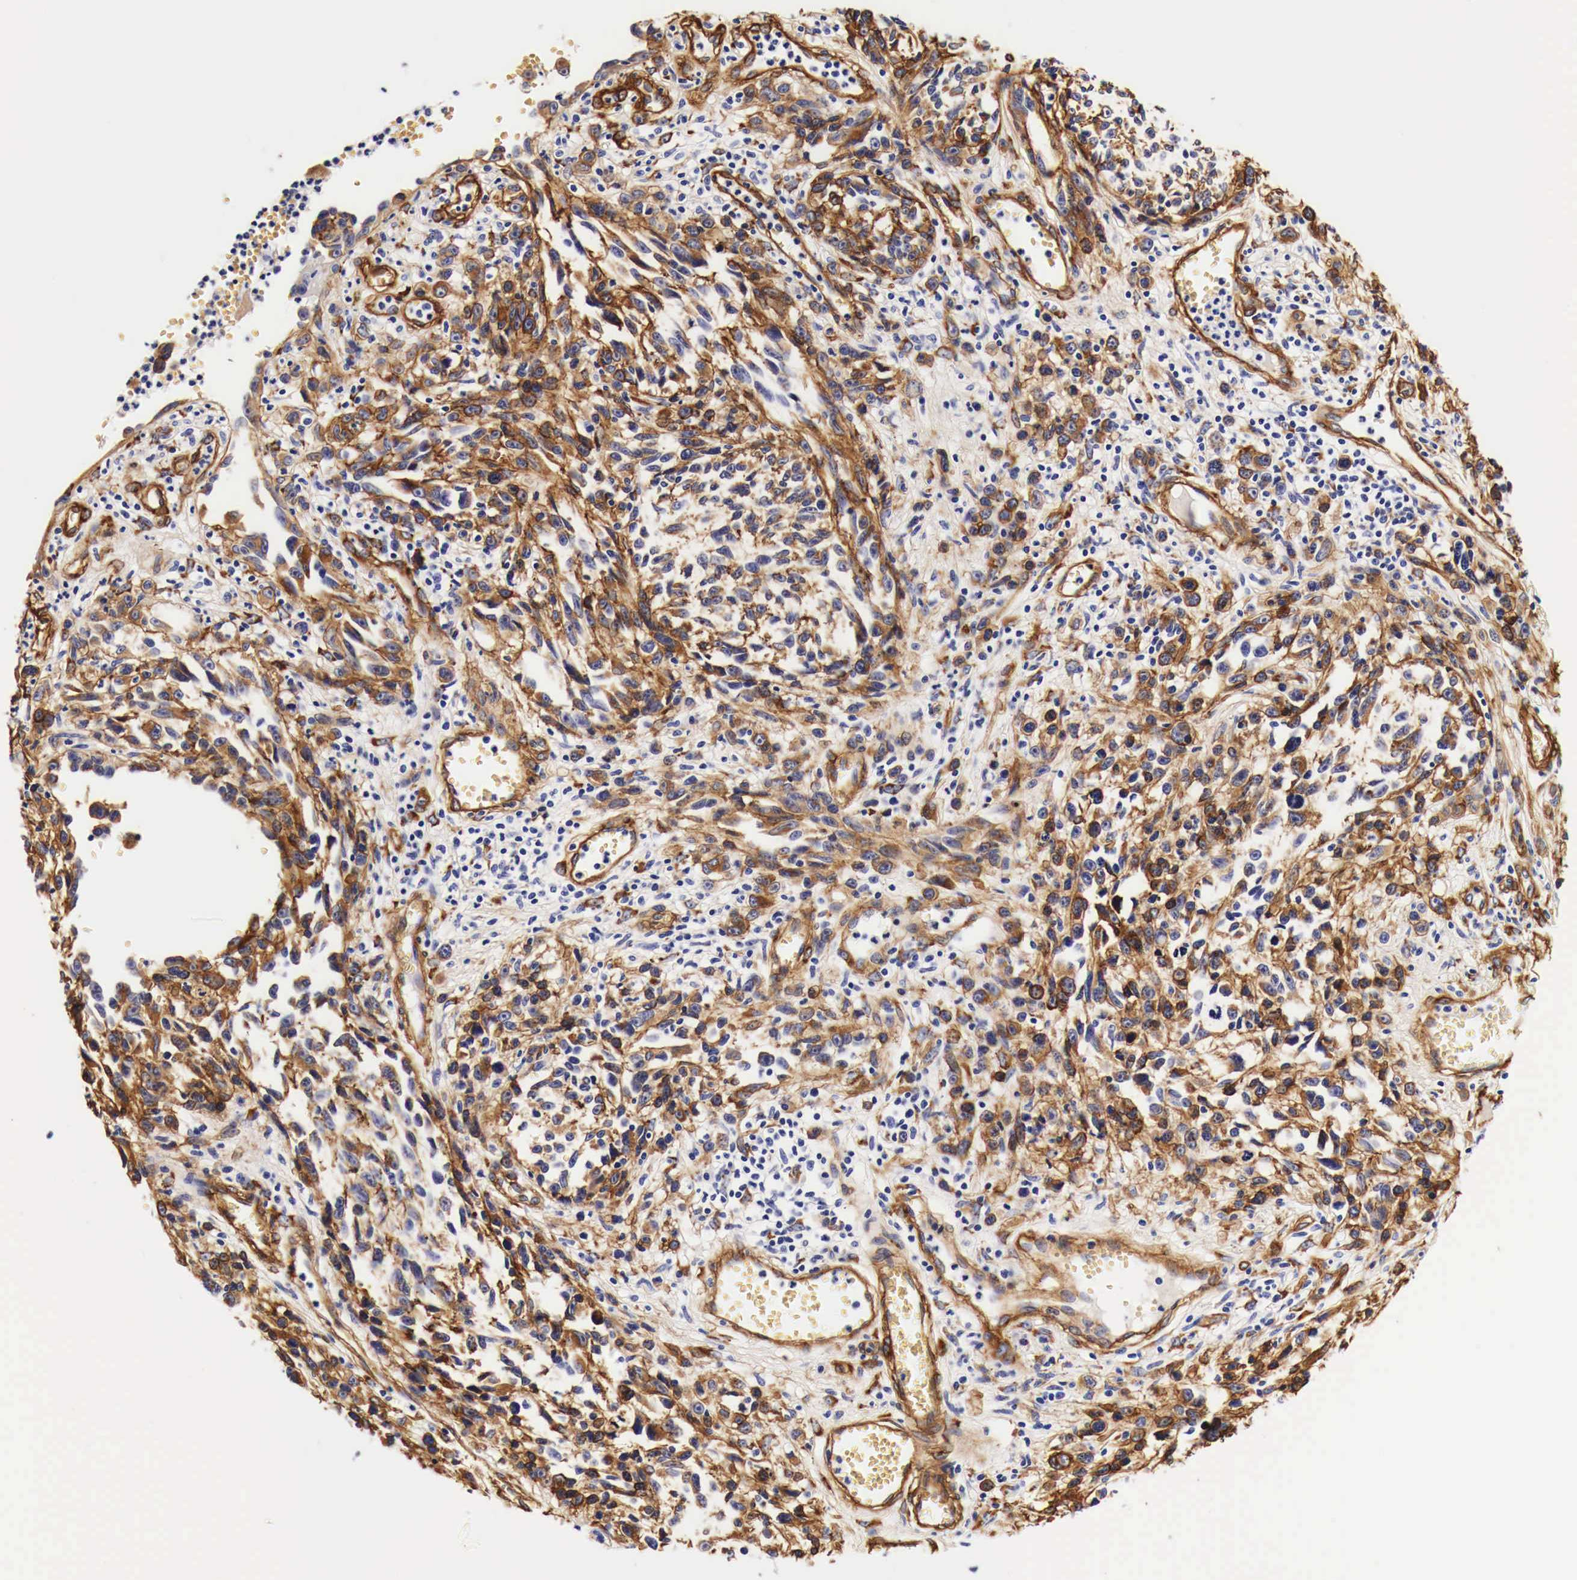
{"staining": {"intensity": "strong", "quantity": "25%-75%", "location": "cytoplasmic/membranous"}, "tissue": "melanoma", "cell_type": "Tumor cells", "image_type": "cancer", "snomed": [{"axis": "morphology", "description": "Malignant melanoma, NOS"}, {"axis": "topography", "description": "Skin"}], "caption": "Immunohistochemical staining of melanoma reveals high levels of strong cytoplasmic/membranous staining in approximately 25%-75% of tumor cells. The staining was performed using DAB to visualize the protein expression in brown, while the nuclei were stained in blue with hematoxylin (Magnification: 20x).", "gene": "LAMB2", "patient": {"sex": "female", "age": 82}}